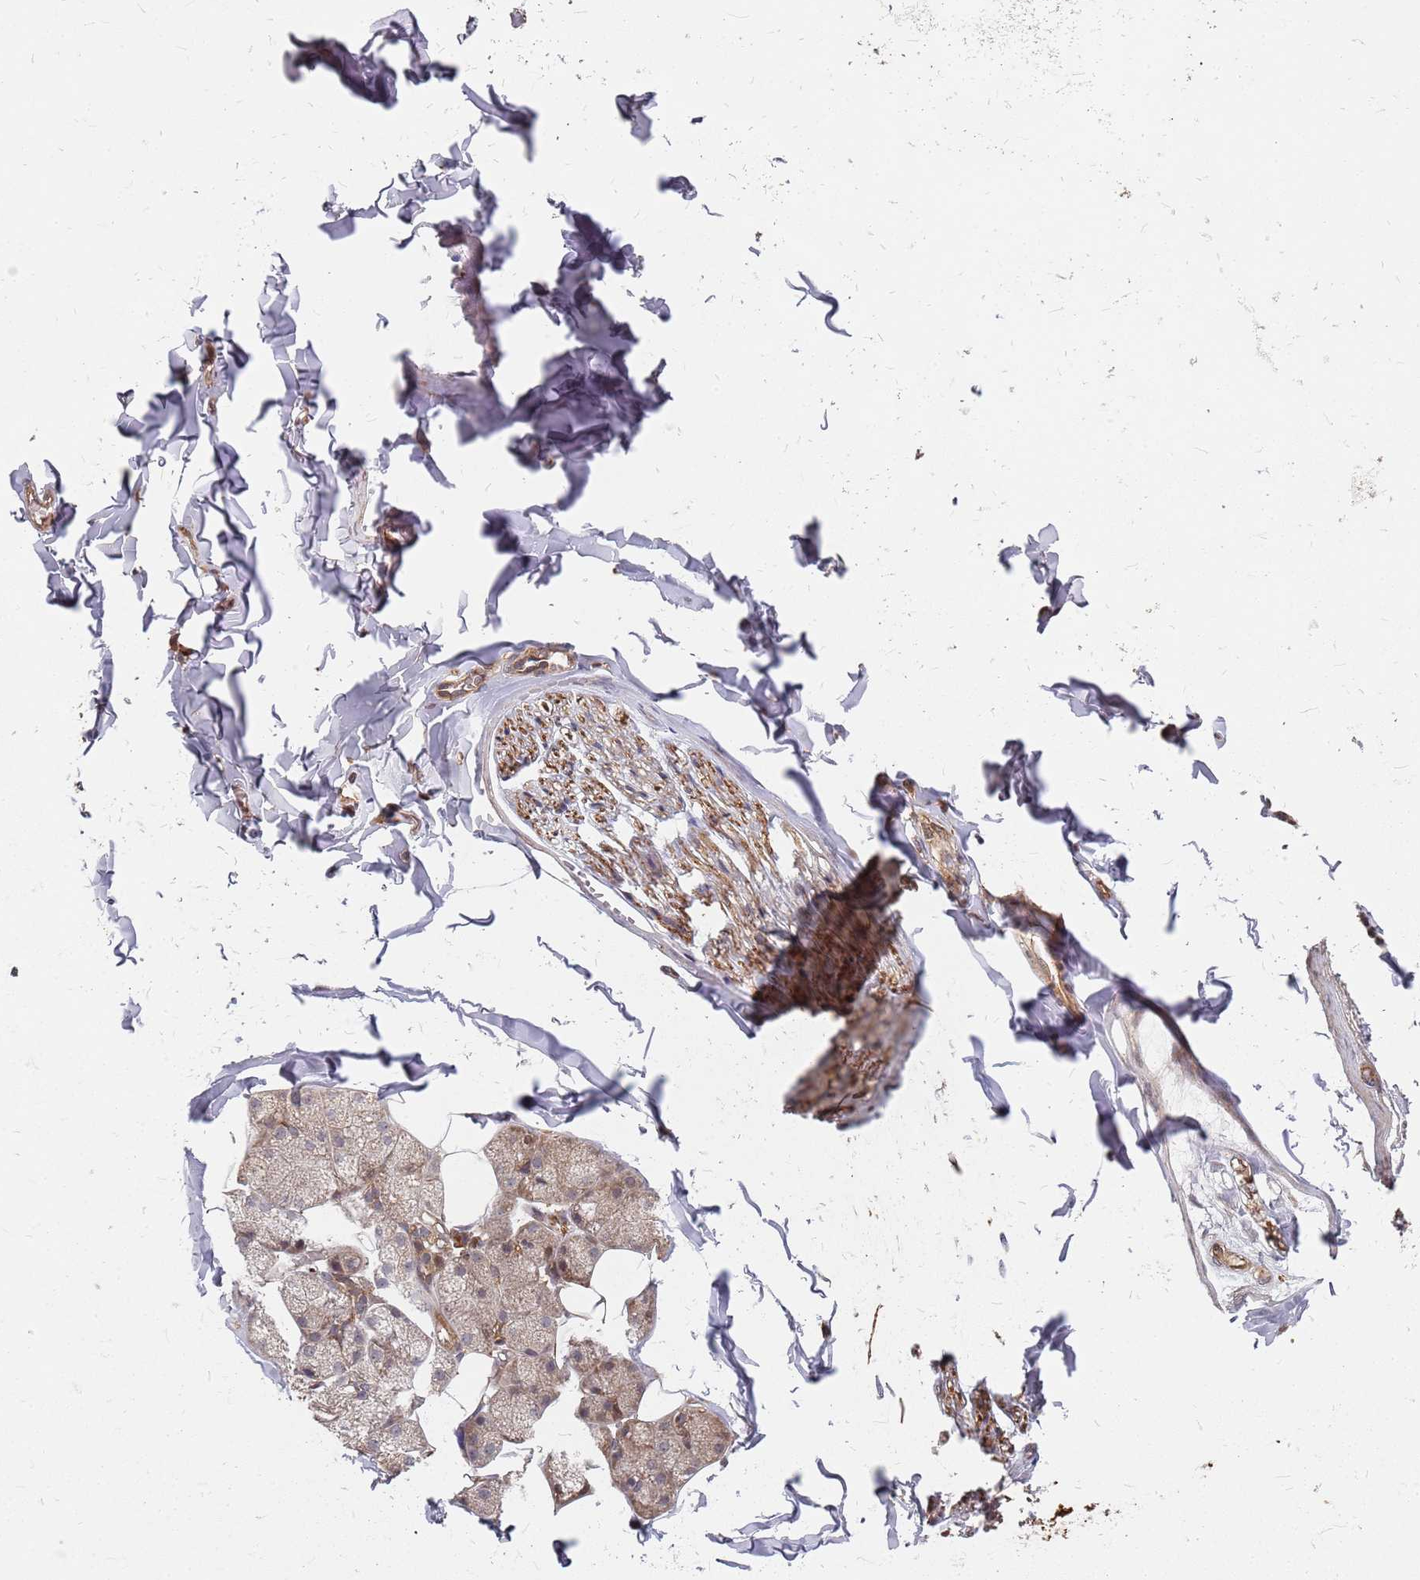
{"staining": {"intensity": "moderate", "quantity": ">75%", "location": "cytoplasmic/membranous,nuclear"}, "tissue": "adipose tissue", "cell_type": "Adipocytes", "image_type": "normal", "snomed": [{"axis": "morphology", "description": "Normal tissue, NOS"}, {"axis": "topography", "description": "Salivary gland"}, {"axis": "topography", "description": "Peripheral nerve tissue"}], "caption": "IHC of unremarkable adipose tissue exhibits medium levels of moderate cytoplasmic/membranous,nuclear positivity in approximately >75% of adipocytes.", "gene": "TRABD", "patient": {"sex": "male", "age": 38}}